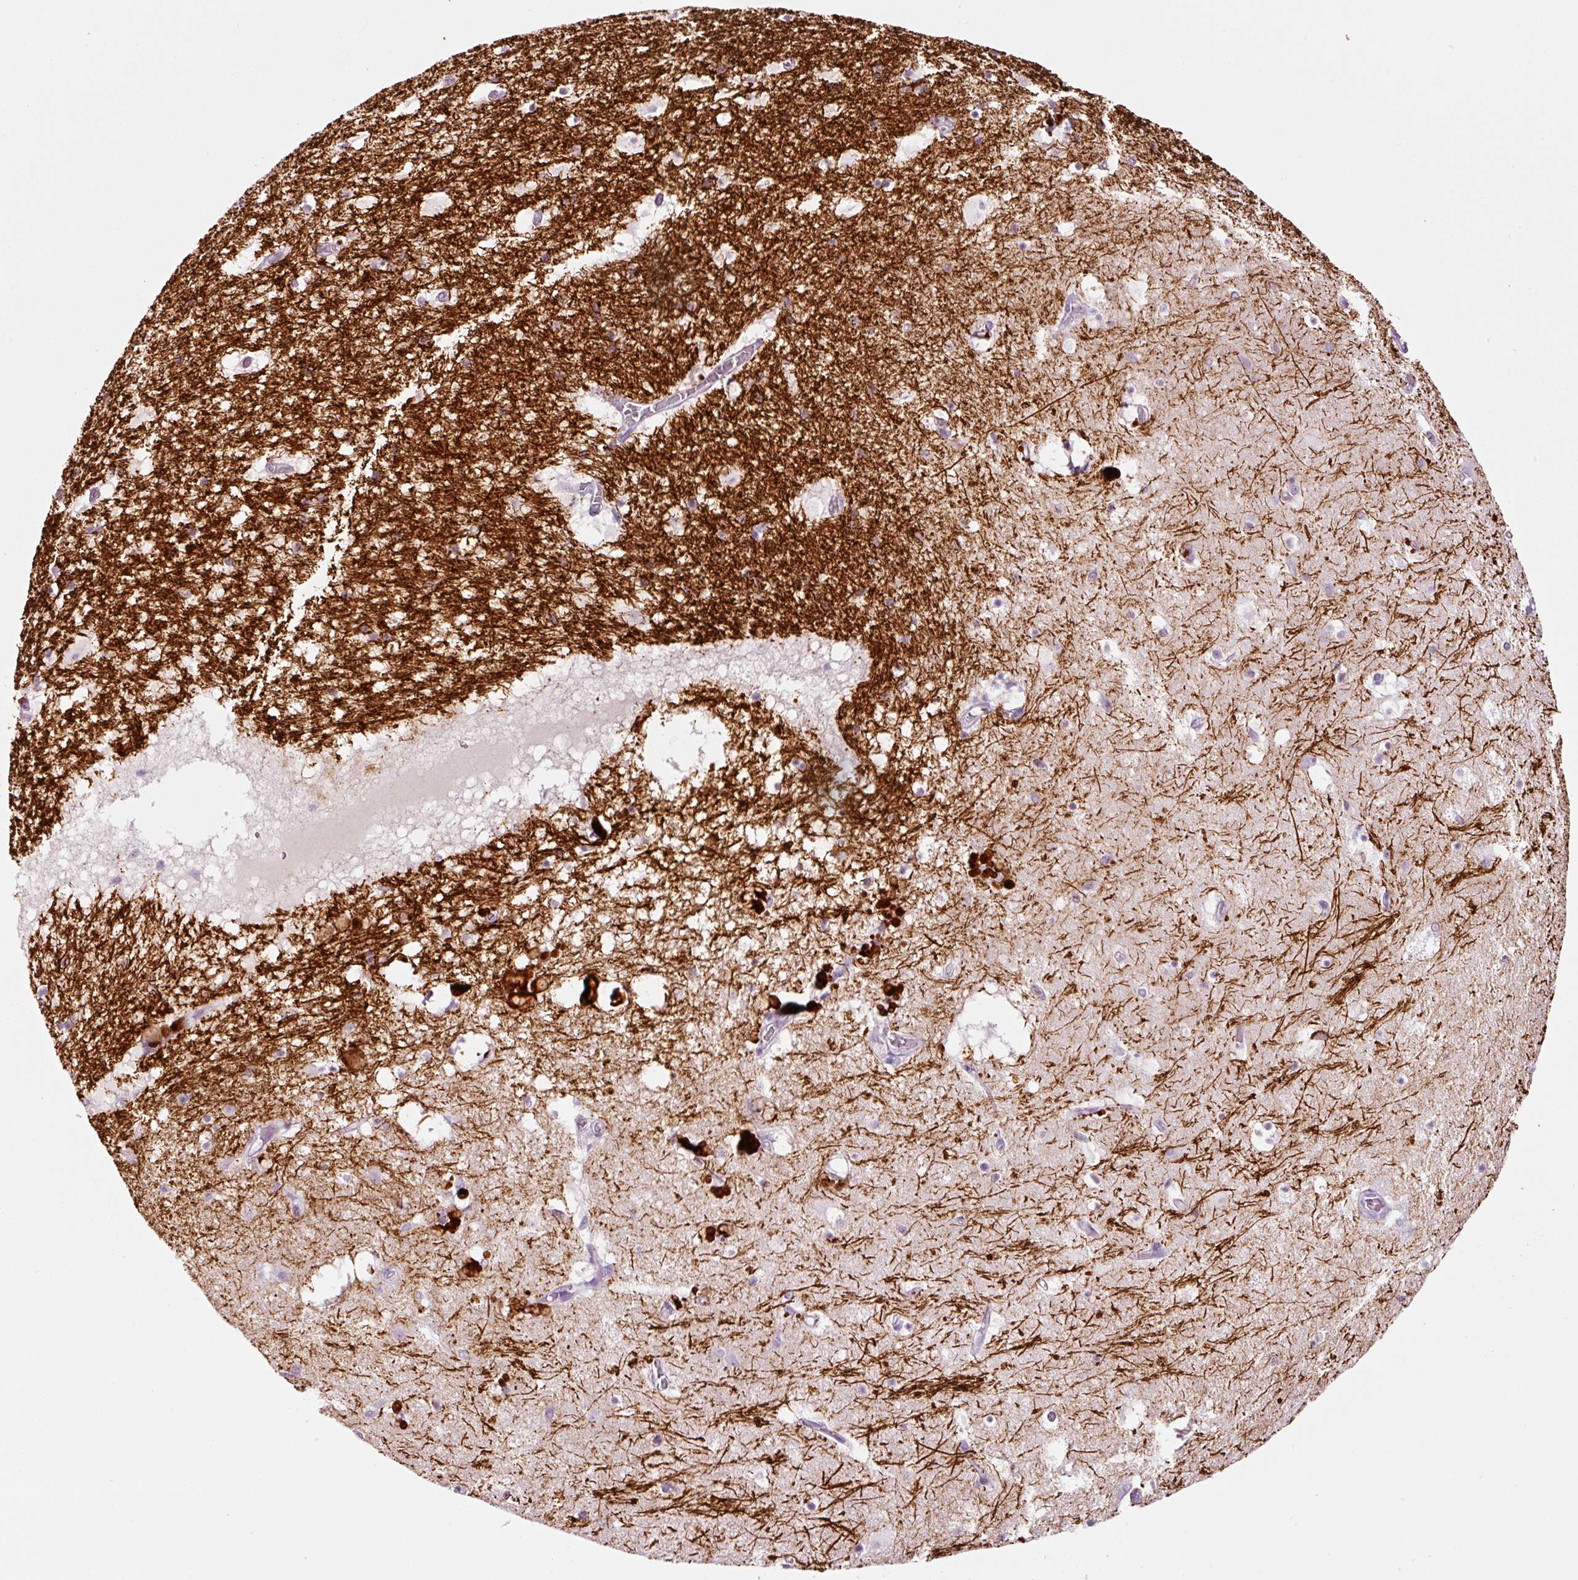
{"staining": {"intensity": "negative", "quantity": "none", "location": "none"}, "tissue": "hippocampus", "cell_type": "Glial cells", "image_type": "normal", "snomed": [{"axis": "morphology", "description": "Normal tissue, NOS"}, {"axis": "topography", "description": "Hippocampus"}], "caption": "This is a histopathology image of immunohistochemistry staining of benign hippocampus, which shows no positivity in glial cells. Nuclei are stained in blue.", "gene": "ANKRD20A1", "patient": {"sex": "female", "age": 52}}